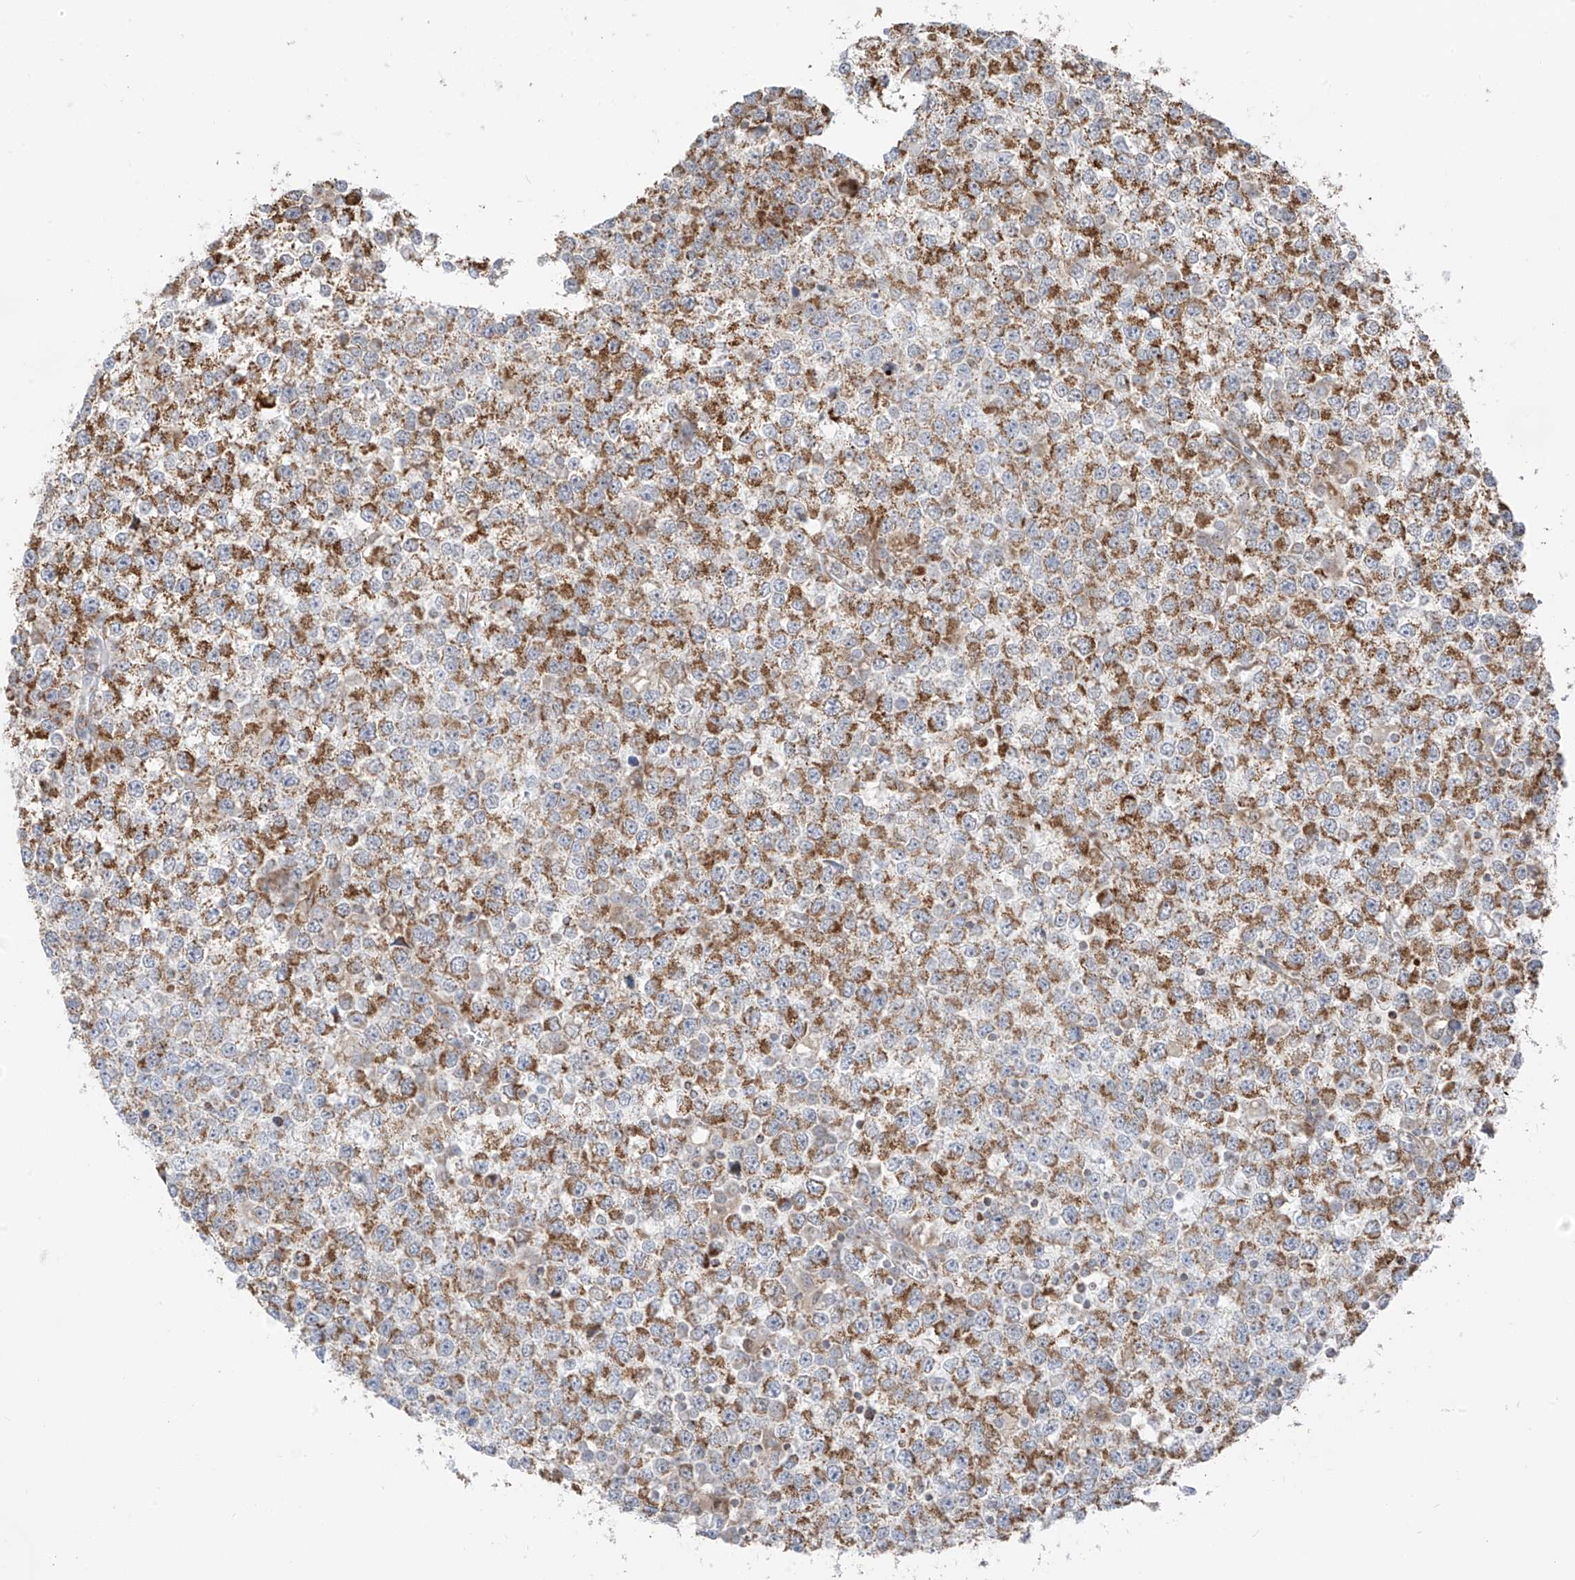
{"staining": {"intensity": "moderate", "quantity": ">75%", "location": "cytoplasmic/membranous"}, "tissue": "testis cancer", "cell_type": "Tumor cells", "image_type": "cancer", "snomed": [{"axis": "morphology", "description": "Seminoma, NOS"}, {"axis": "topography", "description": "Testis"}], "caption": "Tumor cells exhibit medium levels of moderate cytoplasmic/membranous staining in approximately >75% of cells in human testis cancer (seminoma). (brown staining indicates protein expression, while blue staining denotes nuclei).", "gene": "ETHE1", "patient": {"sex": "male", "age": 65}}